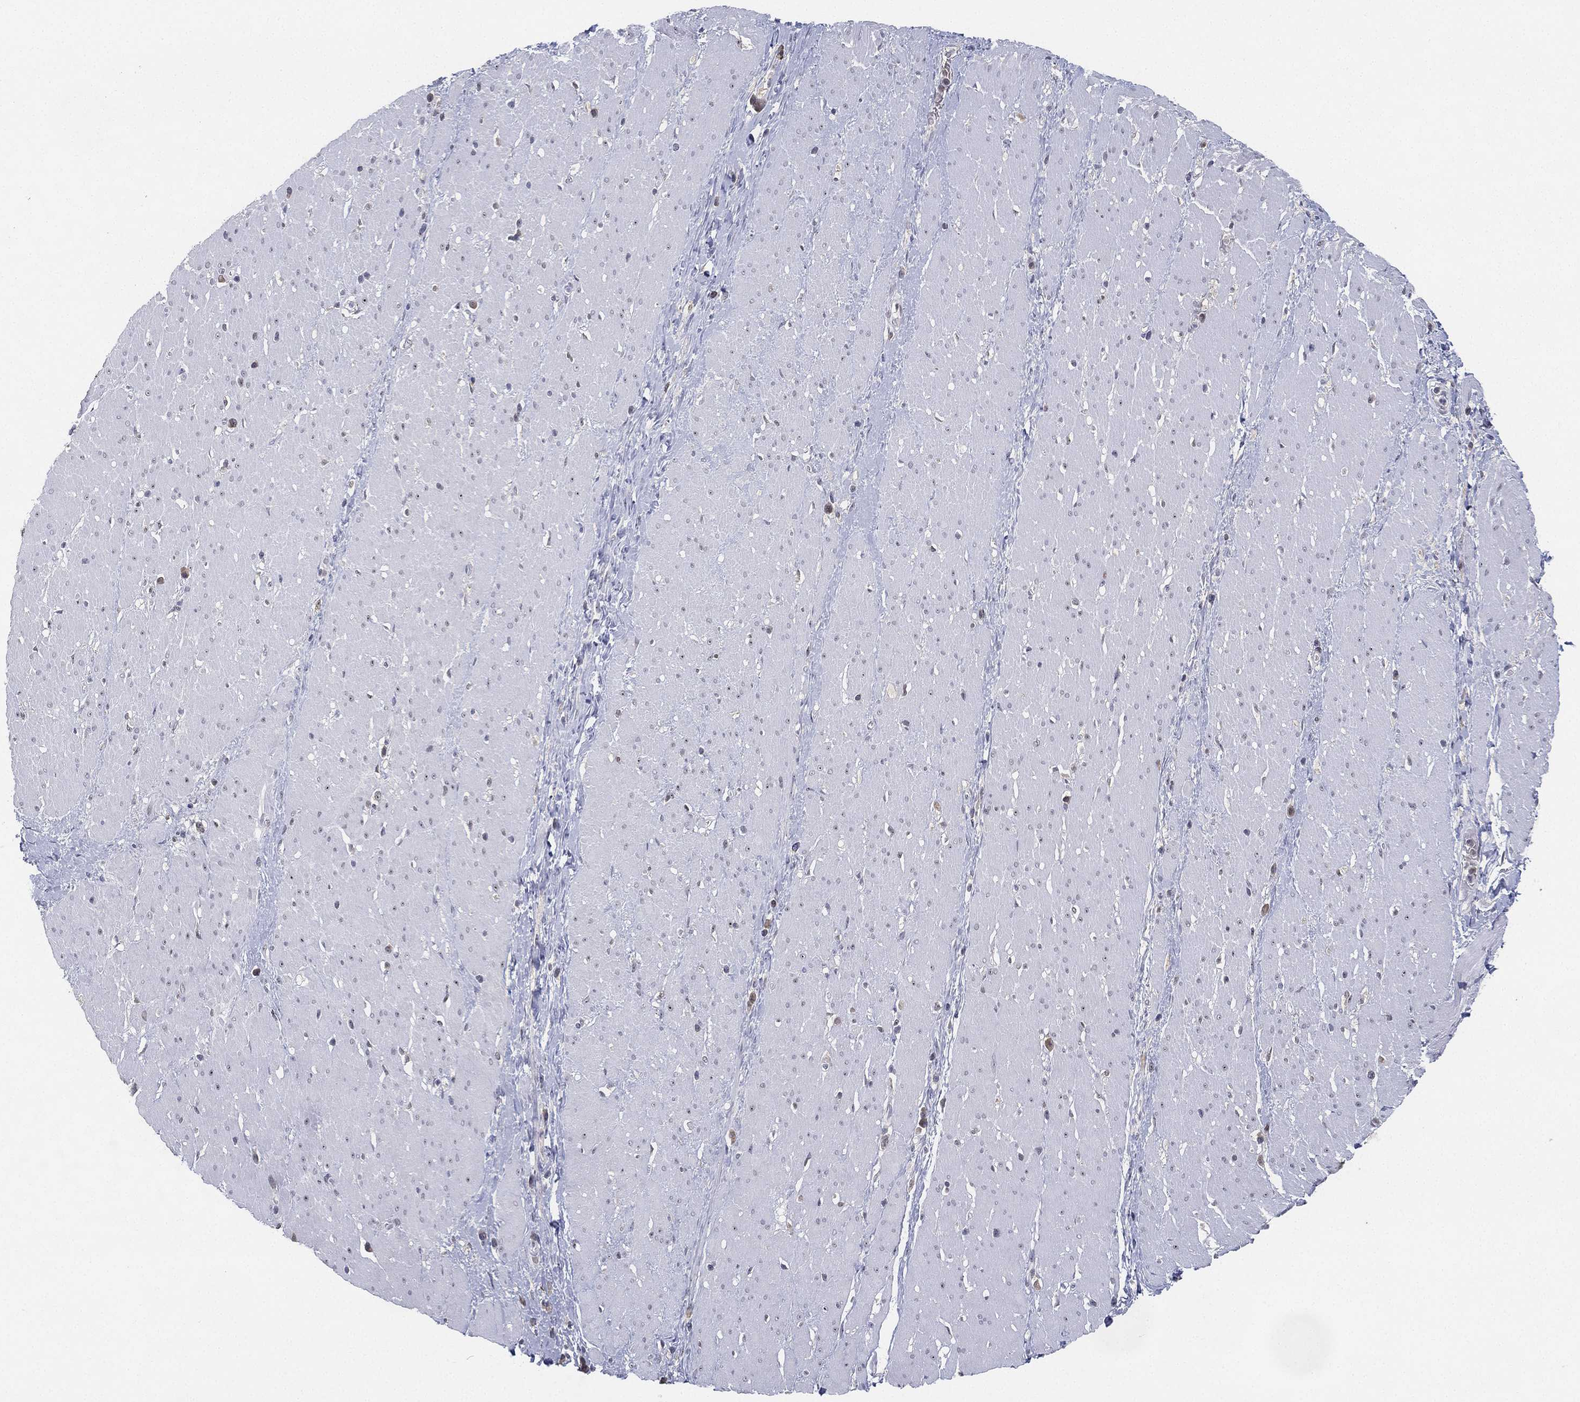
{"staining": {"intensity": "negative", "quantity": "none", "location": "none"}, "tissue": "smooth muscle", "cell_type": "Smooth muscle cells", "image_type": "normal", "snomed": [{"axis": "morphology", "description": "Normal tissue, NOS"}, {"axis": "topography", "description": "Soft tissue"}, {"axis": "topography", "description": "Smooth muscle"}], "caption": "An IHC image of normal smooth muscle is shown. There is no staining in smooth muscle cells of smooth muscle.", "gene": "MS4A8", "patient": {"sex": "male", "age": 72}}